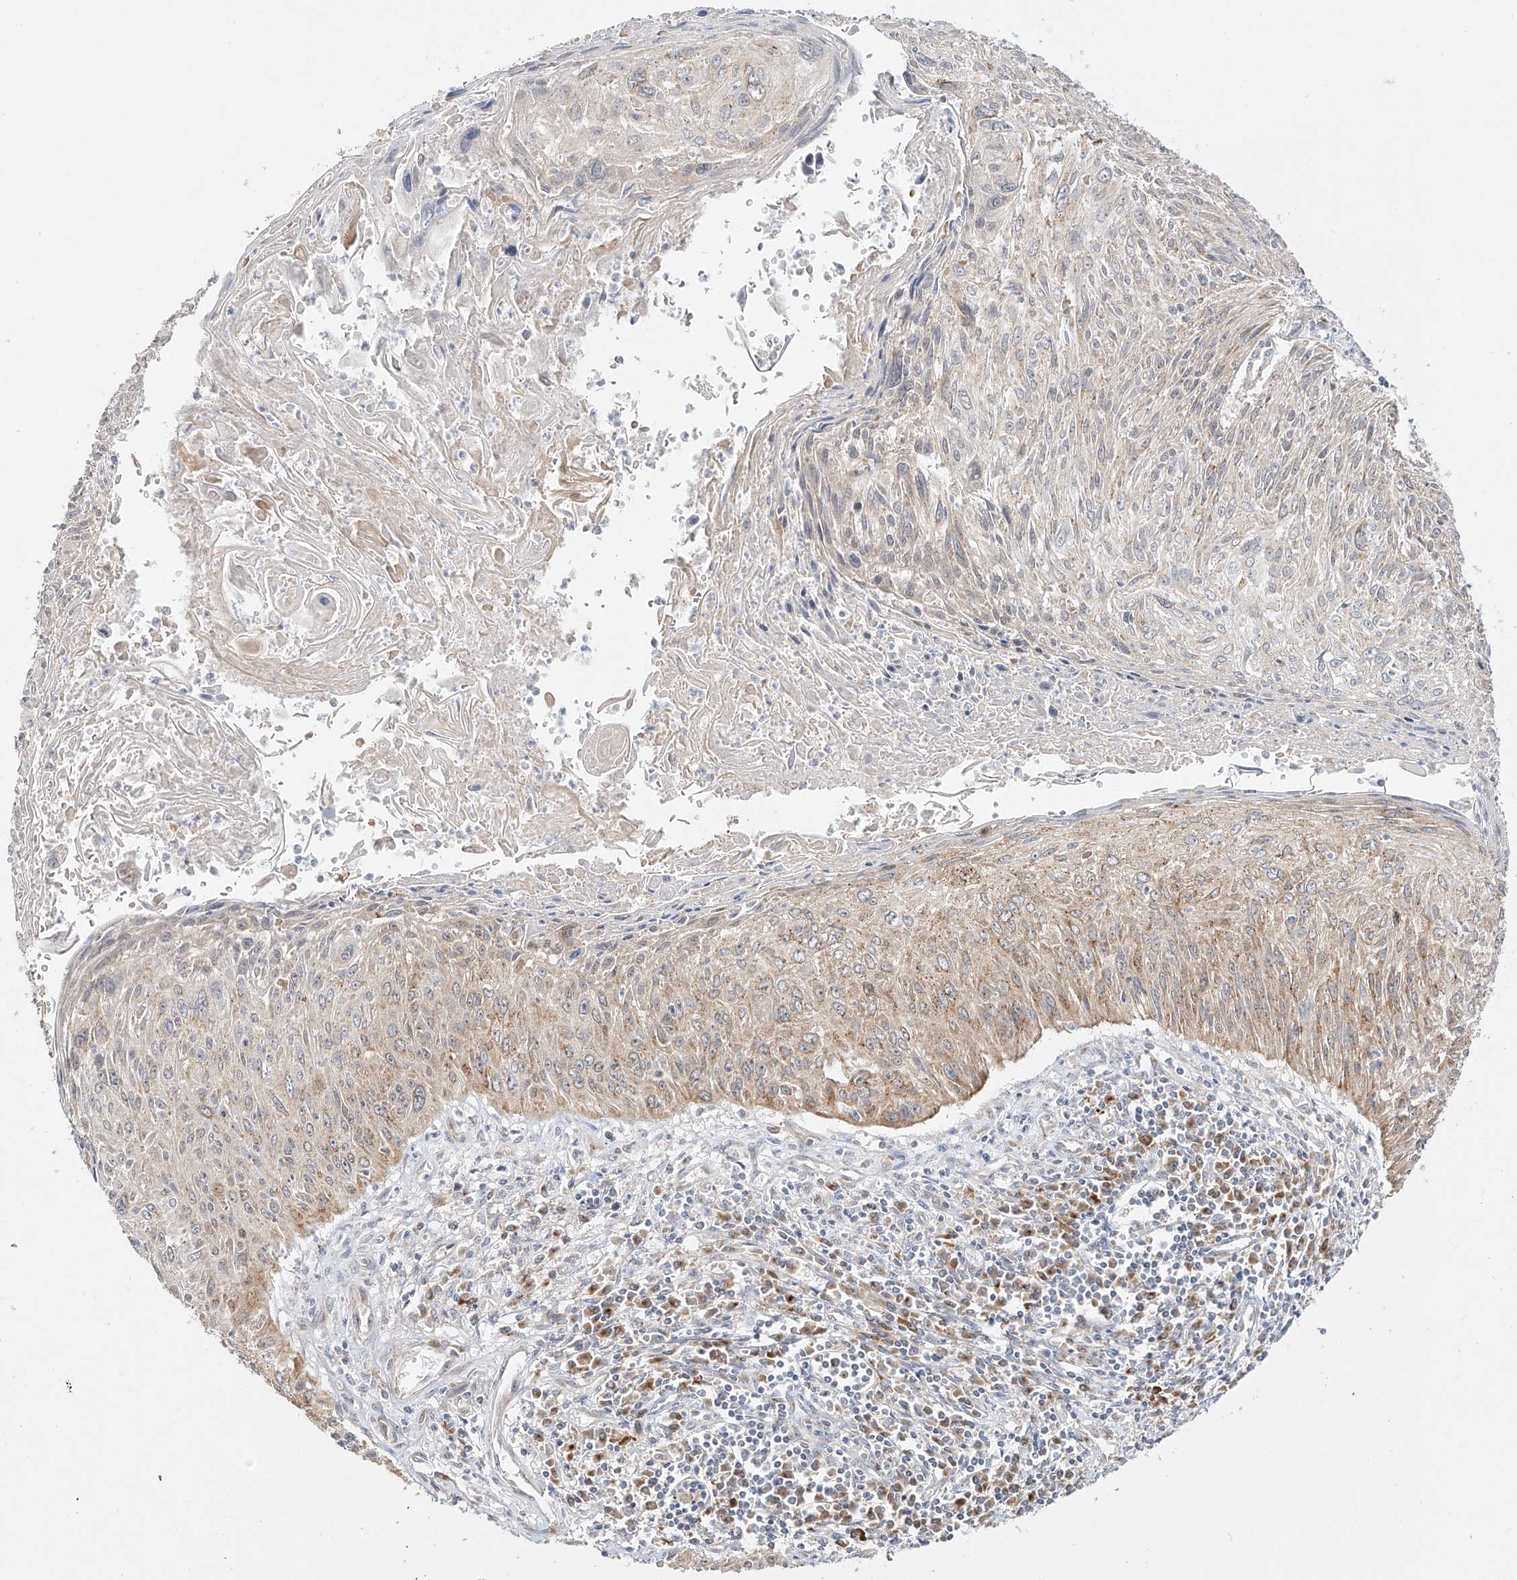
{"staining": {"intensity": "moderate", "quantity": ">75%", "location": "cytoplasmic/membranous"}, "tissue": "cervical cancer", "cell_type": "Tumor cells", "image_type": "cancer", "snomed": [{"axis": "morphology", "description": "Squamous cell carcinoma, NOS"}, {"axis": "topography", "description": "Cervix"}], "caption": "A micrograph of human cervical cancer stained for a protein displays moderate cytoplasmic/membranous brown staining in tumor cells.", "gene": "BSDC1", "patient": {"sex": "female", "age": 51}}